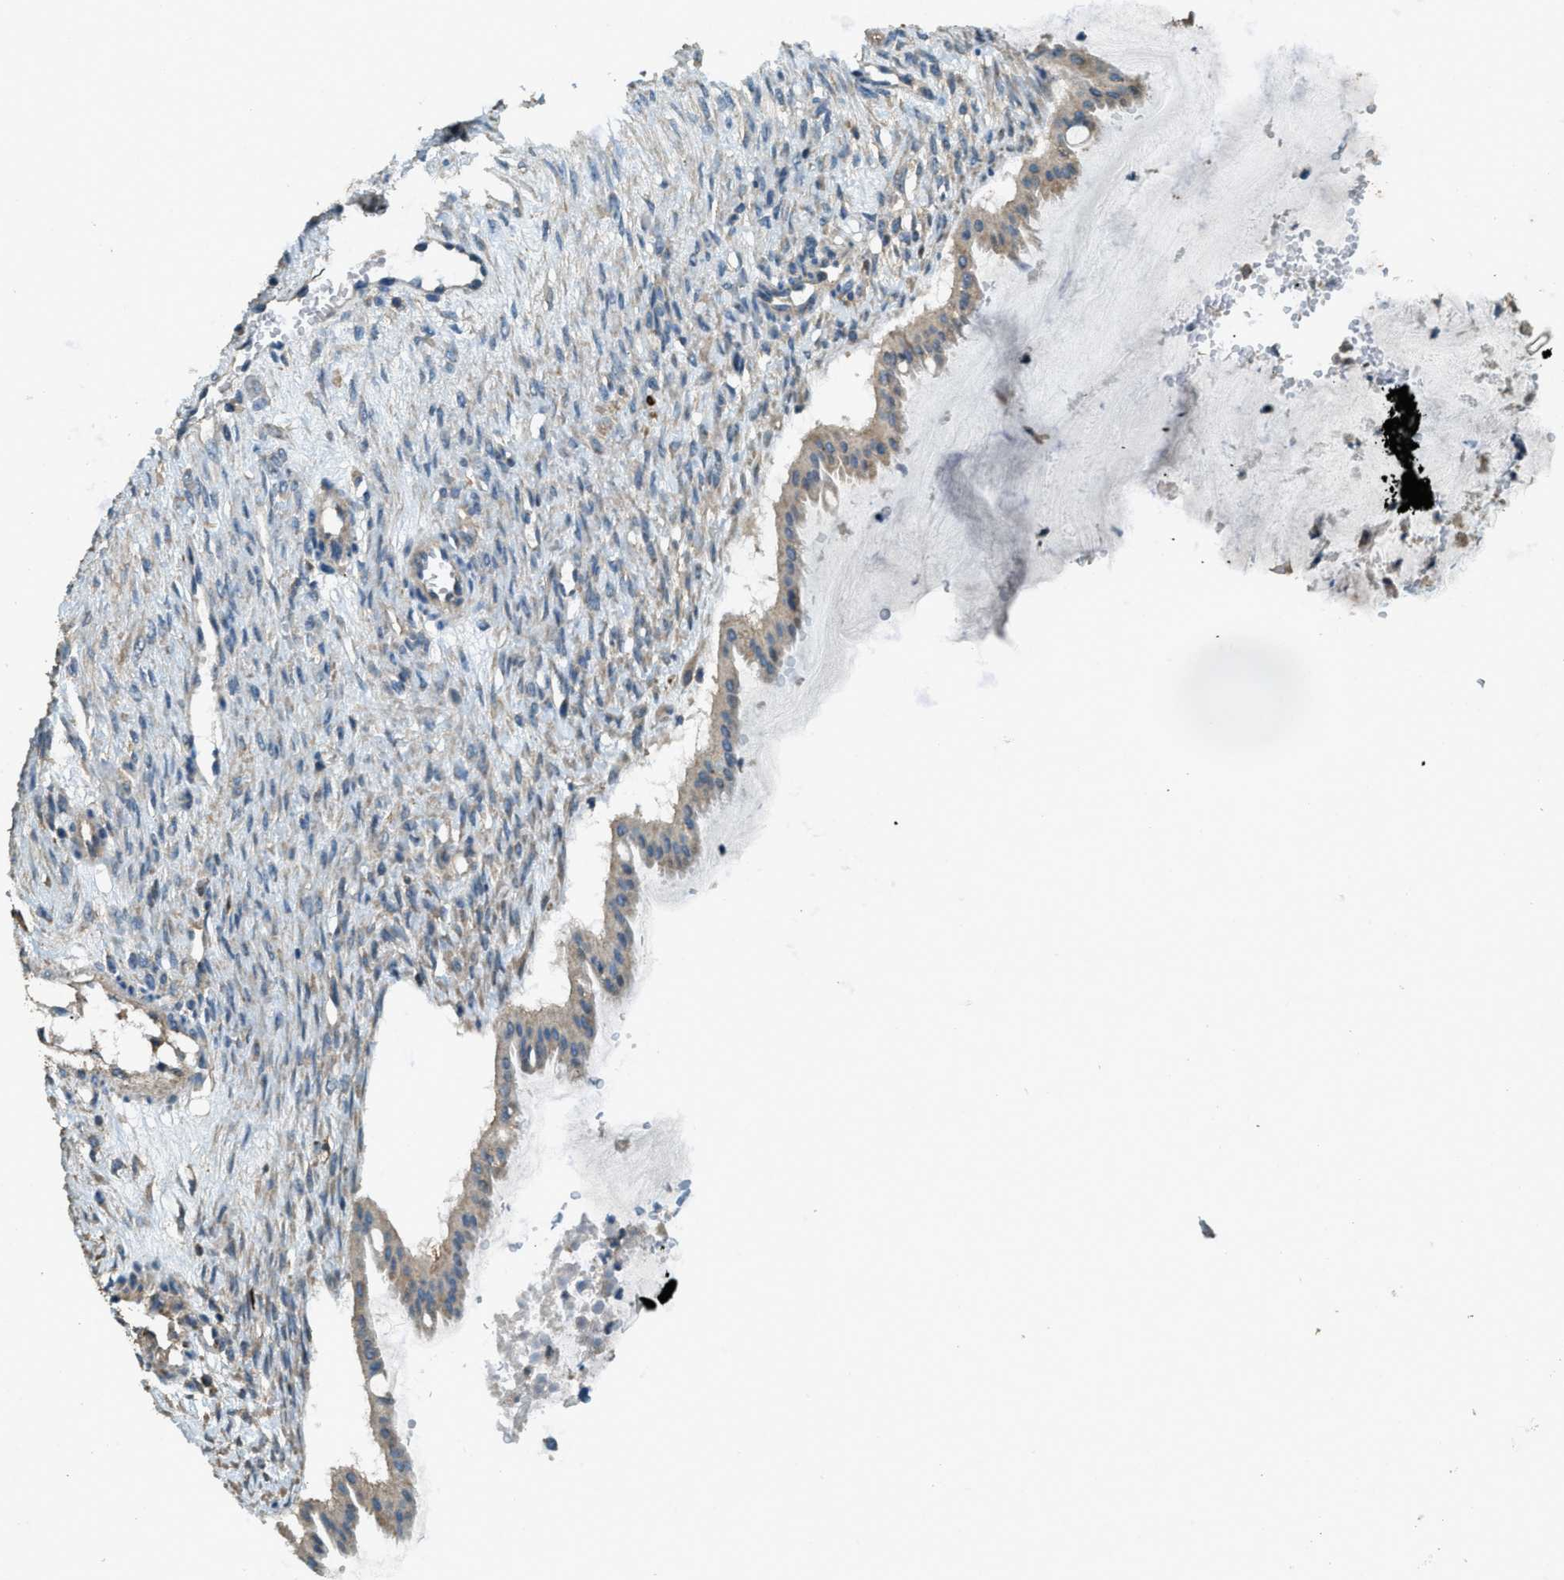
{"staining": {"intensity": "weak", "quantity": "<25%", "location": "cytoplasmic/membranous"}, "tissue": "ovarian cancer", "cell_type": "Tumor cells", "image_type": "cancer", "snomed": [{"axis": "morphology", "description": "Cystadenocarcinoma, mucinous, NOS"}, {"axis": "topography", "description": "Ovary"}], "caption": "Immunohistochemistry (IHC) histopathology image of neoplastic tissue: mucinous cystadenocarcinoma (ovarian) stained with DAB (3,3'-diaminobenzidine) reveals no significant protein positivity in tumor cells. (Immunohistochemistry (IHC), brightfield microscopy, high magnification).", "gene": "ERGIC1", "patient": {"sex": "female", "age": 73}}